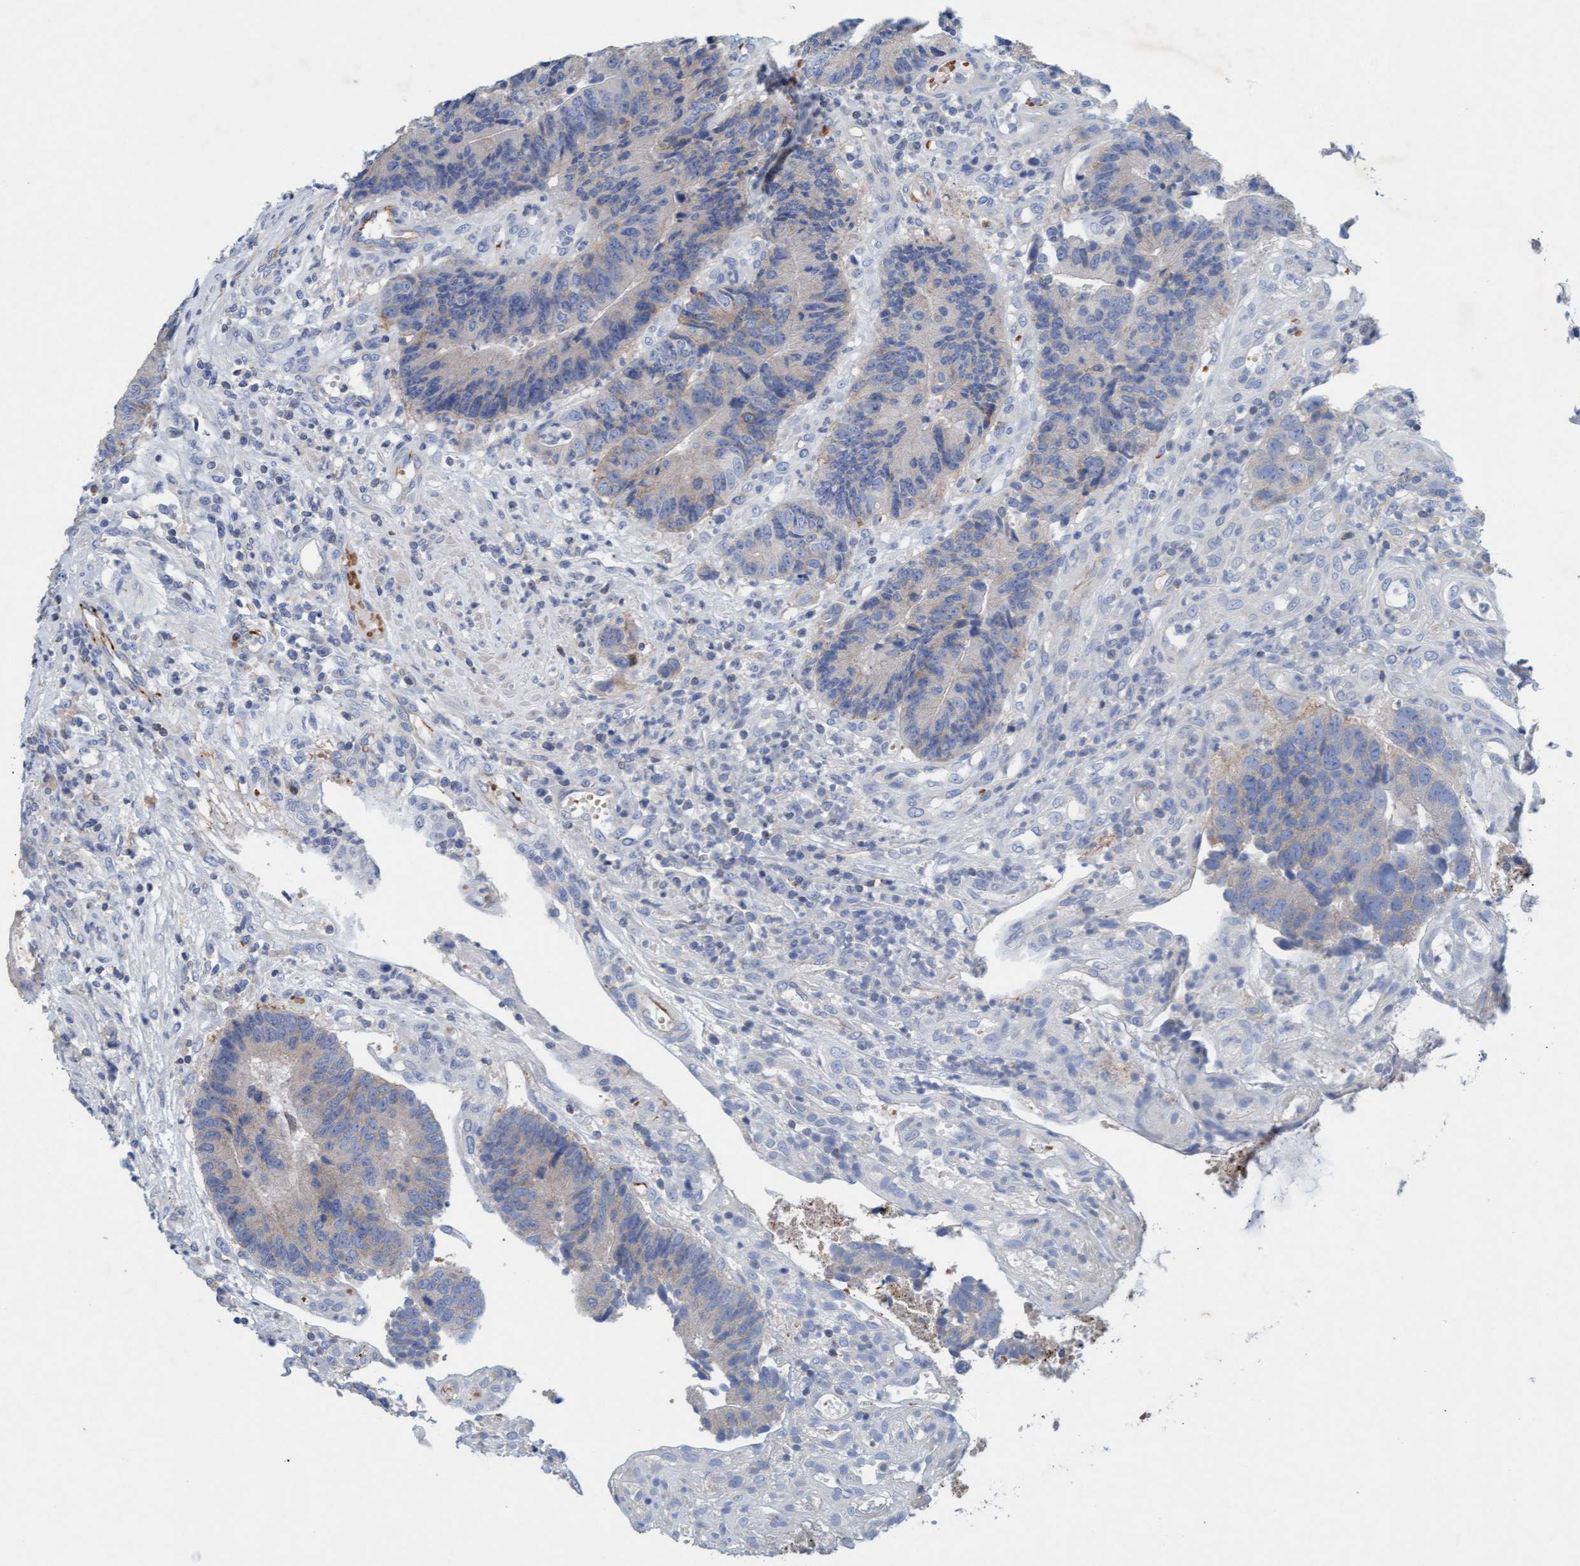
{"staining": {"intensity": "weak", "quantity": "<25%", "location": "cytoplasmic/membranous"}, "tissue": "colorectal cancer", "cell_type": "Tumor cells", "image_type": "cancer", "snomed": [{"axis": "morphology", "description": "Adenocarcinoma, NOS"}, {"axis": "topography", "description": "Rectum"}], "caption": "High power microscopy micrograph of an immunohistochemistry histopathology image of colorectal cancer (adenocarcinoma), revealing no significant positivity in tumor cells.", "gene": "SIGIRR", "patient": {"sex": "male", "age": 84}}